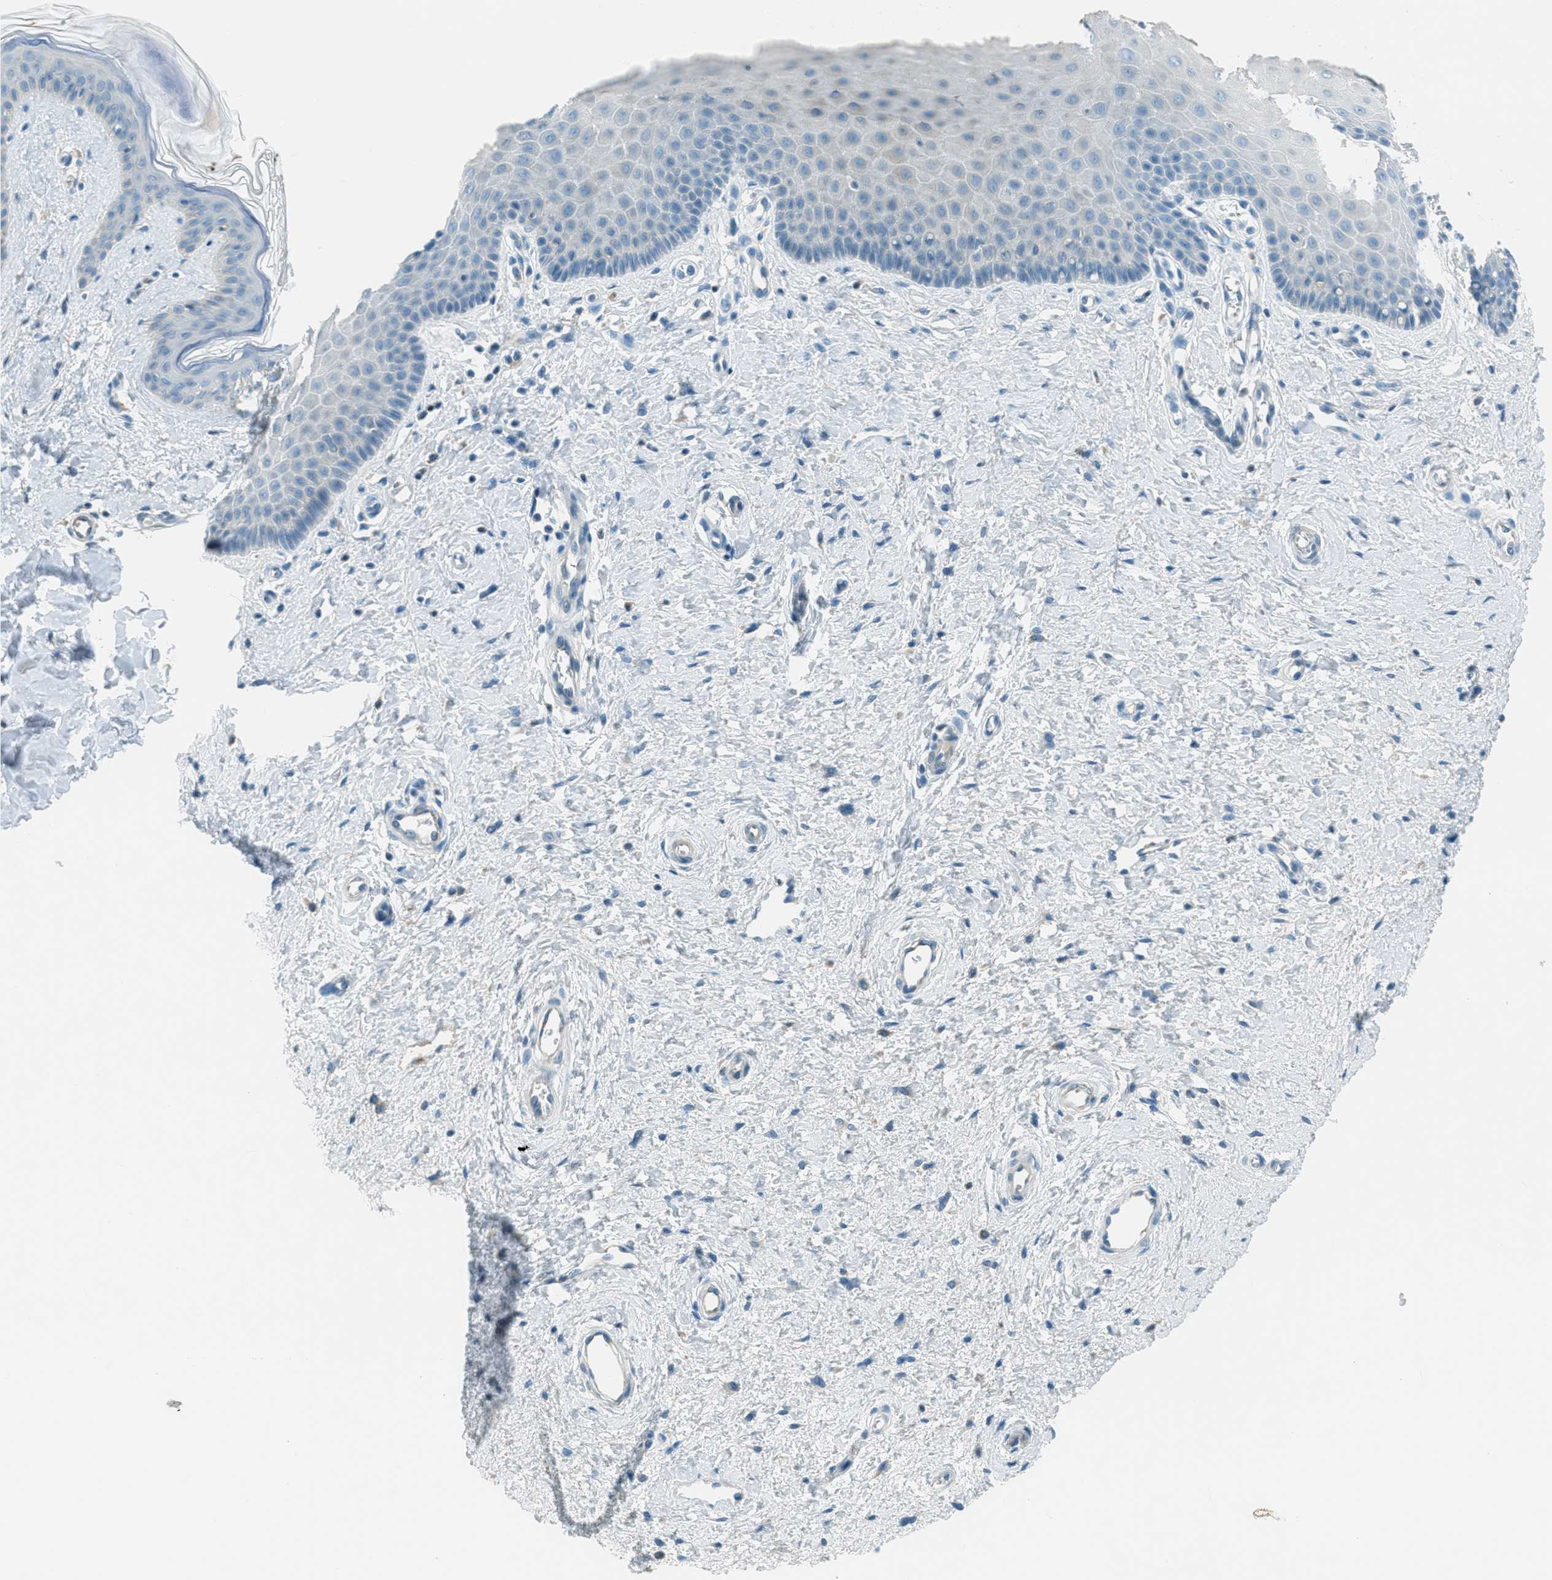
{"staining": {"intensity": "negative", "quantity": "none", "location": "none"}, "tissue": "skin", "cell_type": "Fibroblasts", "image_type": "normal", "snomed": [{"axis": "morphology", "description": "Normal tissue, NOS"}, {"axis": "topography", "description": "Skin"}], "caption": "Normal skin was stained to show a protein in brown. There is no significant positivity in fibroblasts. (DAB immunohistochemistry (IHC), high magnification).", "gene": "MSLN", "patient": {"sex": "female", "age": 17}}